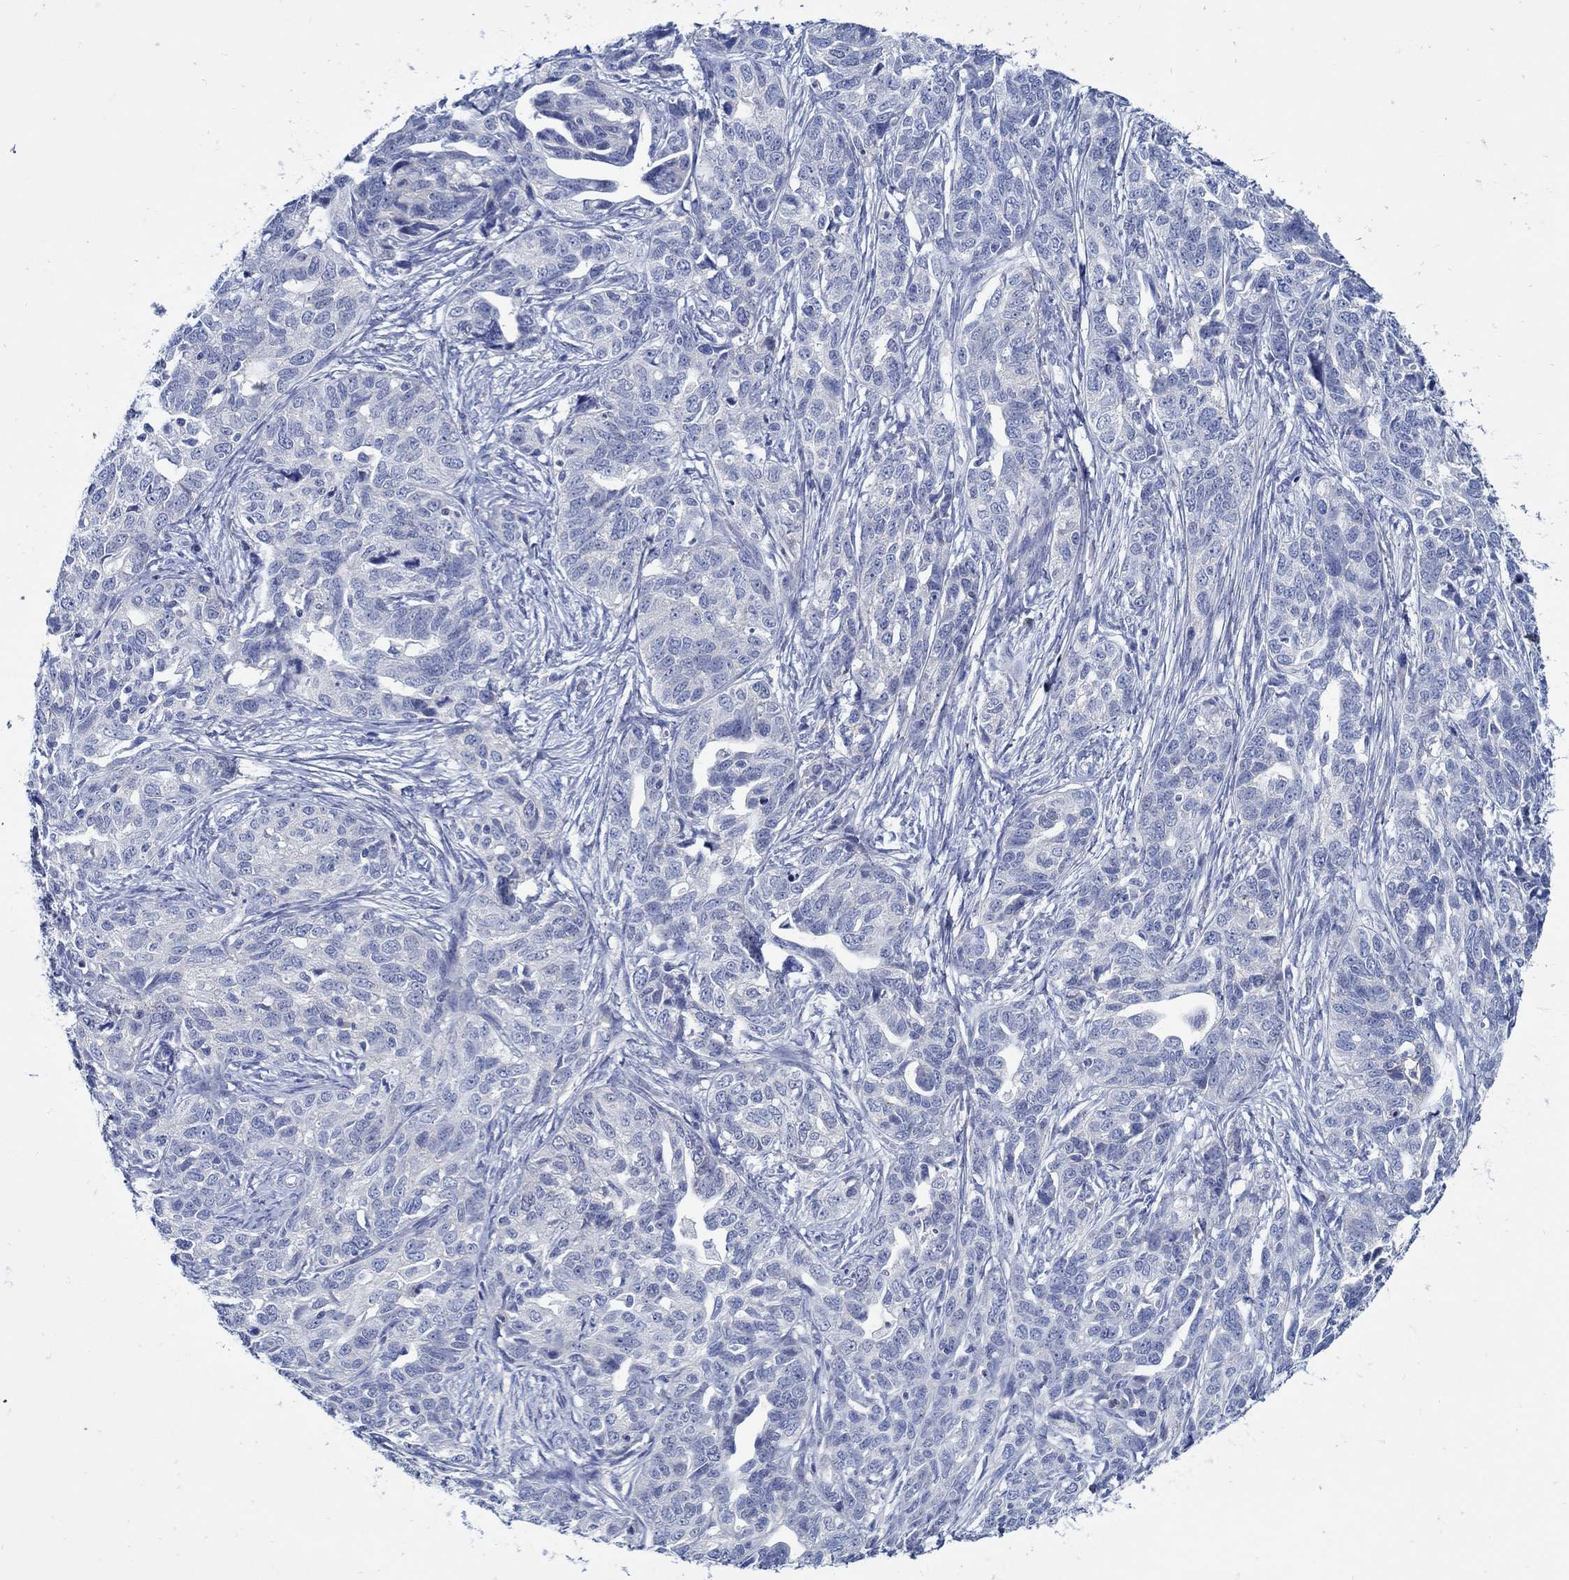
{"staining": {"intensity": "negative", "quantity": "none", "location": "none"}, "tissue": "ovarian cancer", "cell_type": "Tumor cells", "image_type": "cancer", "snomed": [{"axis": "morphology", "description": "Cystadenocarcinoma, serous, NOS"}, {"axis": "topography", "description": "Ovary"}], "caption": "This is an immunohistochemistry (IHC) photomicrograph of human ovarian cancer (serous cystadenocarcinoma). There is no positivity in tumor cells.", "gene": "PAX9", "patient": {"sex": "female", "age": 71}}